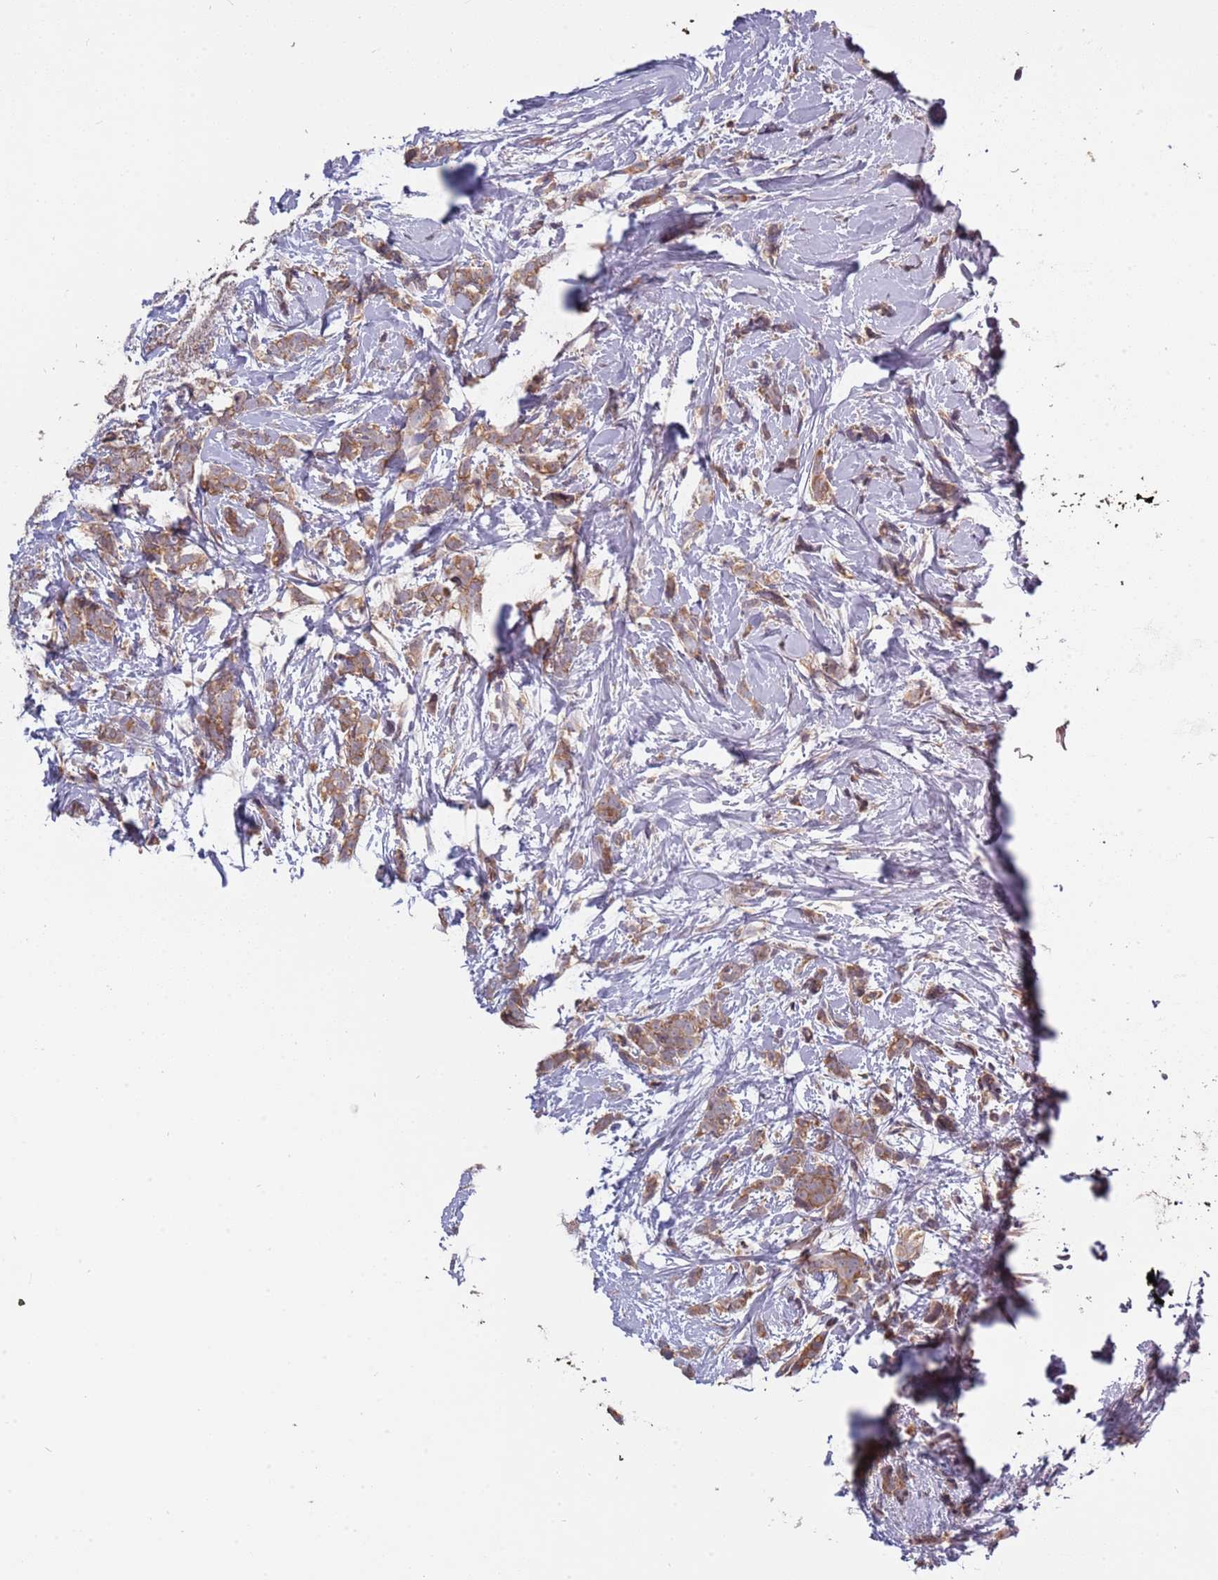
{"staining": {"intensity": "moderate", "quantity": ">75%", "location": "cytoplasmic/membranous"}, "tissue": "breast cancer", "cell_type": "Tumor cells", "image_type": "cancer", "snomed": [{"axis": "morphology", "description": "Lobular carcinoma"}, {"axis": "topography", "description": "Breast"}], "caption": "The micrograph displays immunohistochemical staining of breast cancer. There is moderate cytoplasmic/membranous positivity is identified in approximately >75% of tumor cells. The staining is performed using DAB brown chromogen to label protein expression. The nuclei are counter-stained blue using hematoxylin.", "gene": "USP32", "patient": {"sex": "female", "age": 58}}